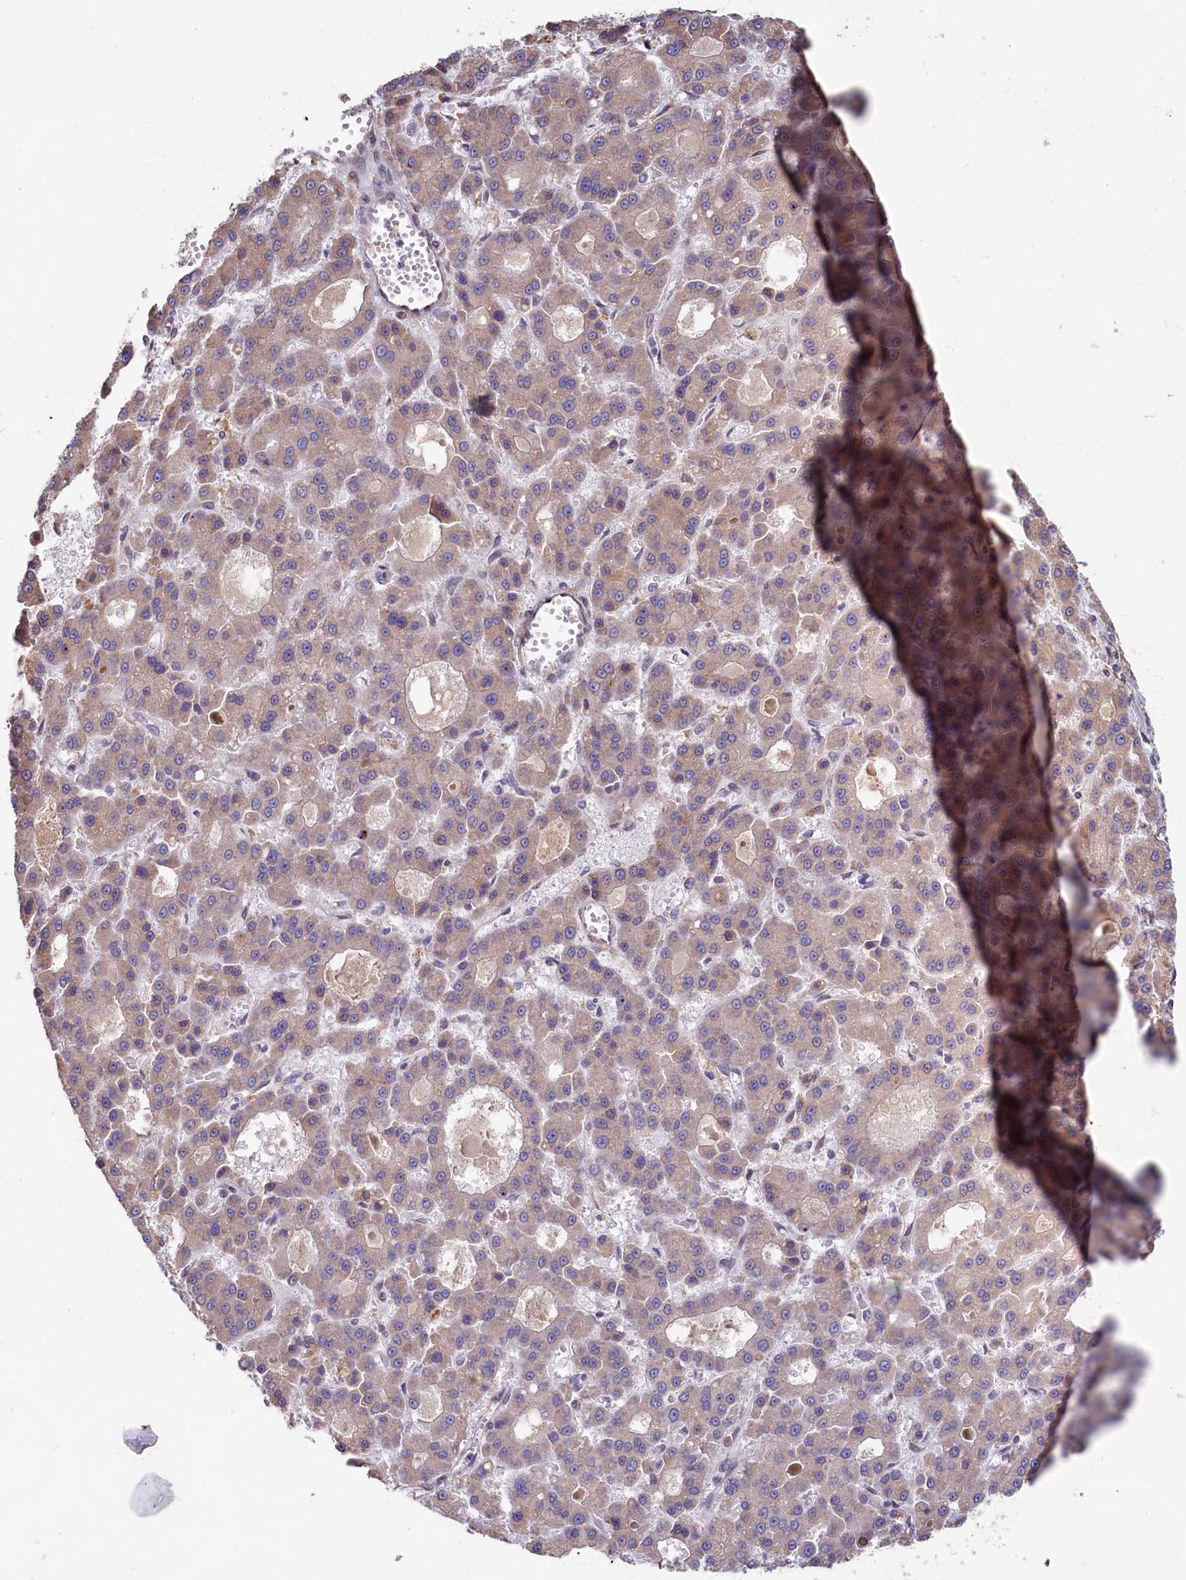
{"staining": {"intensity": "weak", "quantity": ">75%", "location": "cytoplasmic/membranous"}, "tissue": "liver cancer", "cell_type": "Tumor cells", "image_type": "cancer", "snomed": [{"axis": "morphology", "description": "Carcinoma, Hepatocellular, NOS"}, {"axis": "topography", "description": "Liver"}], "caption": "Immunohistochemistry photomicrograph of hepatocellular carcinoma (liver) stained for a protein (brown), which exhibits low levels of weak cytoplasmic/membranous positivity in about >75% of tumor cells.", "gene": "TBC1D19", "patient": {"sex": "male", "age": 70}}